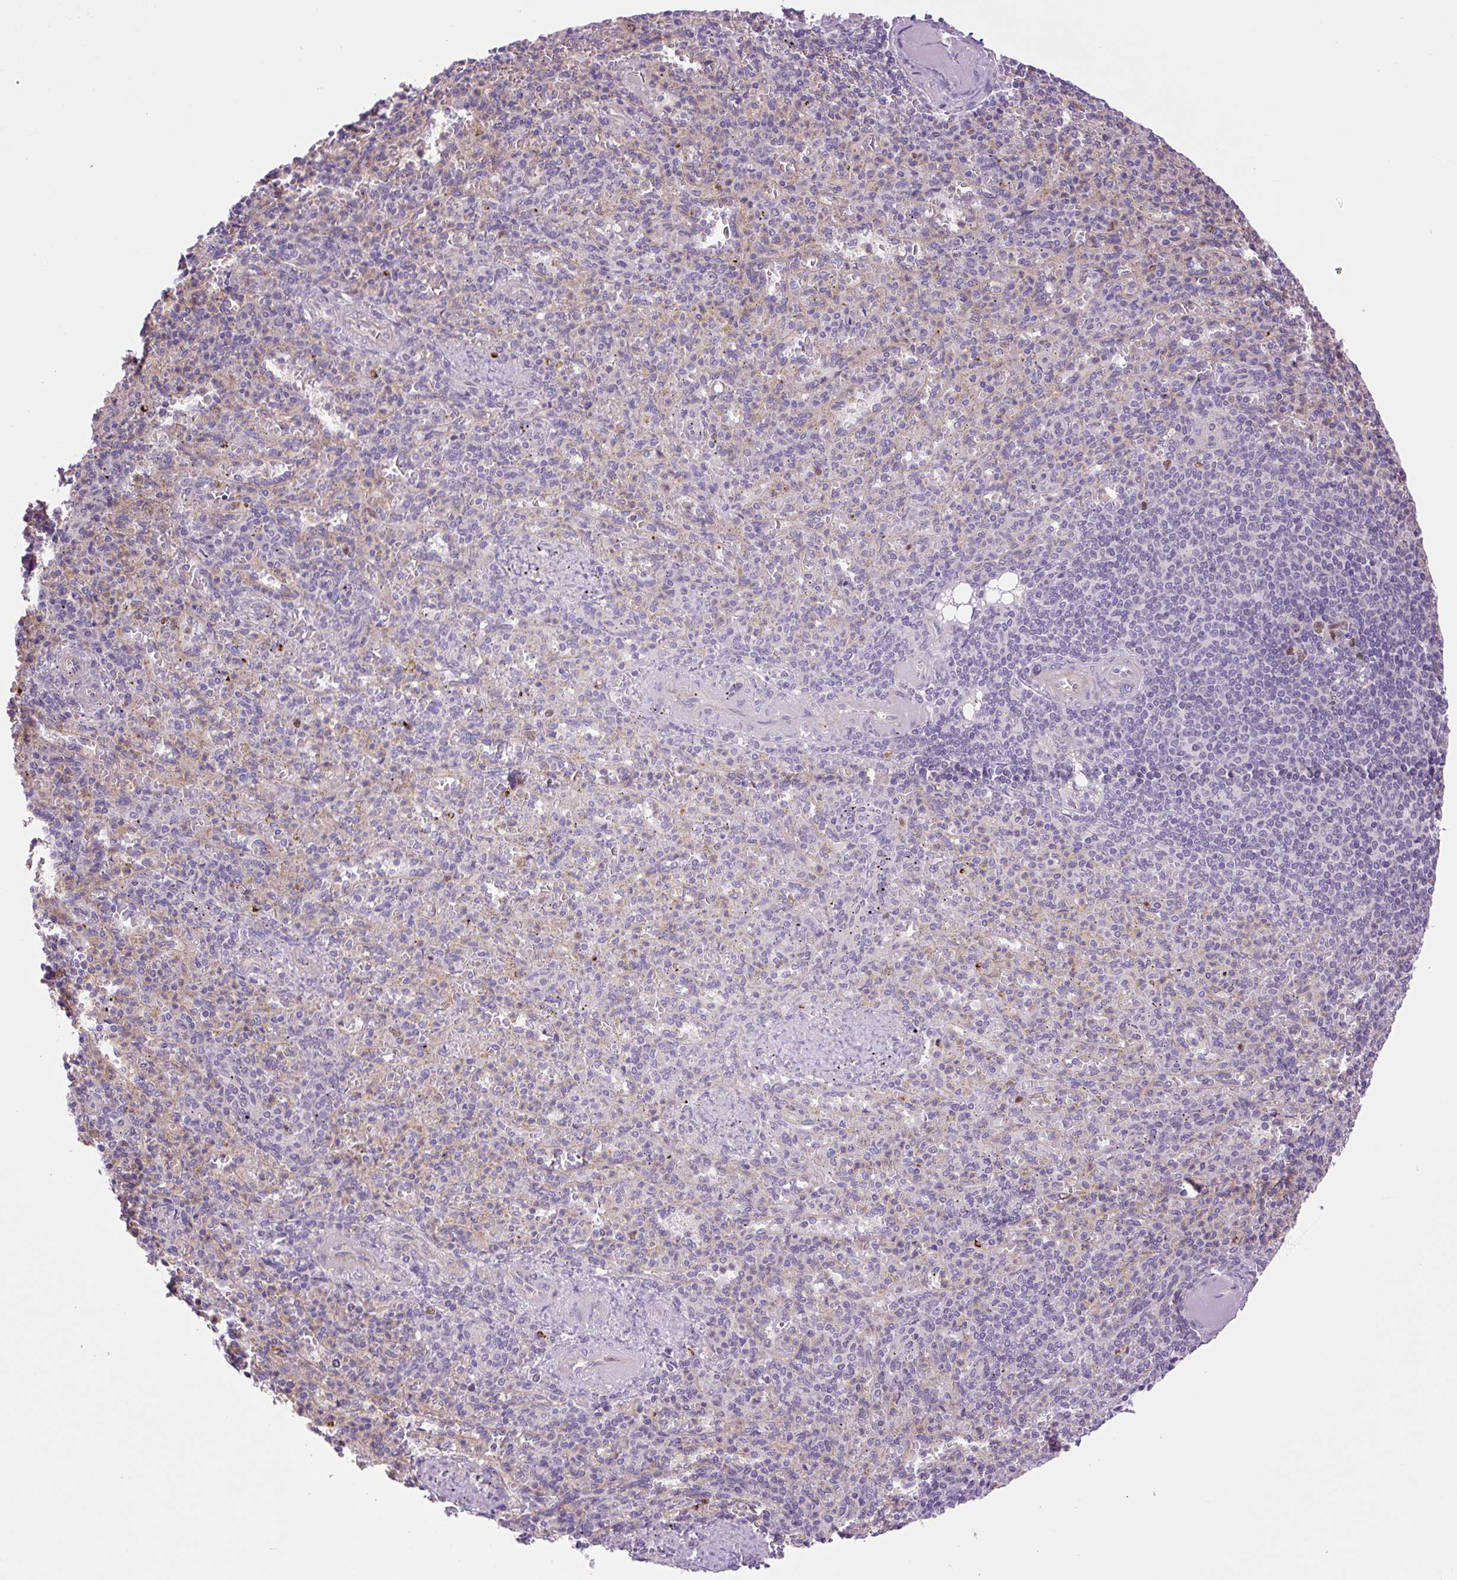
{"staining": {"intensity": "moderate", "quantity": "<25%", "location": "nuclear"}, "tissue": "spleen", "cell_type": "Cells in red pulp", "image_type": "normal", "snomed": [{"axis": "morphology", "description": "Normal tissue, NOS"}, {"axis": "topography", "description": "Spleen"}], "caption": "Immunohistochemistry image of unremarkable spleen: spleen stained using immunohistochemistry (IHC) exhibits low levels of moderate protein expression localized specifically in the nuclear of cells in red pulp, appearing as a nuclear brown color.", "gene": "KIFC1", "patient": {"sex": "female", "age": 74}}